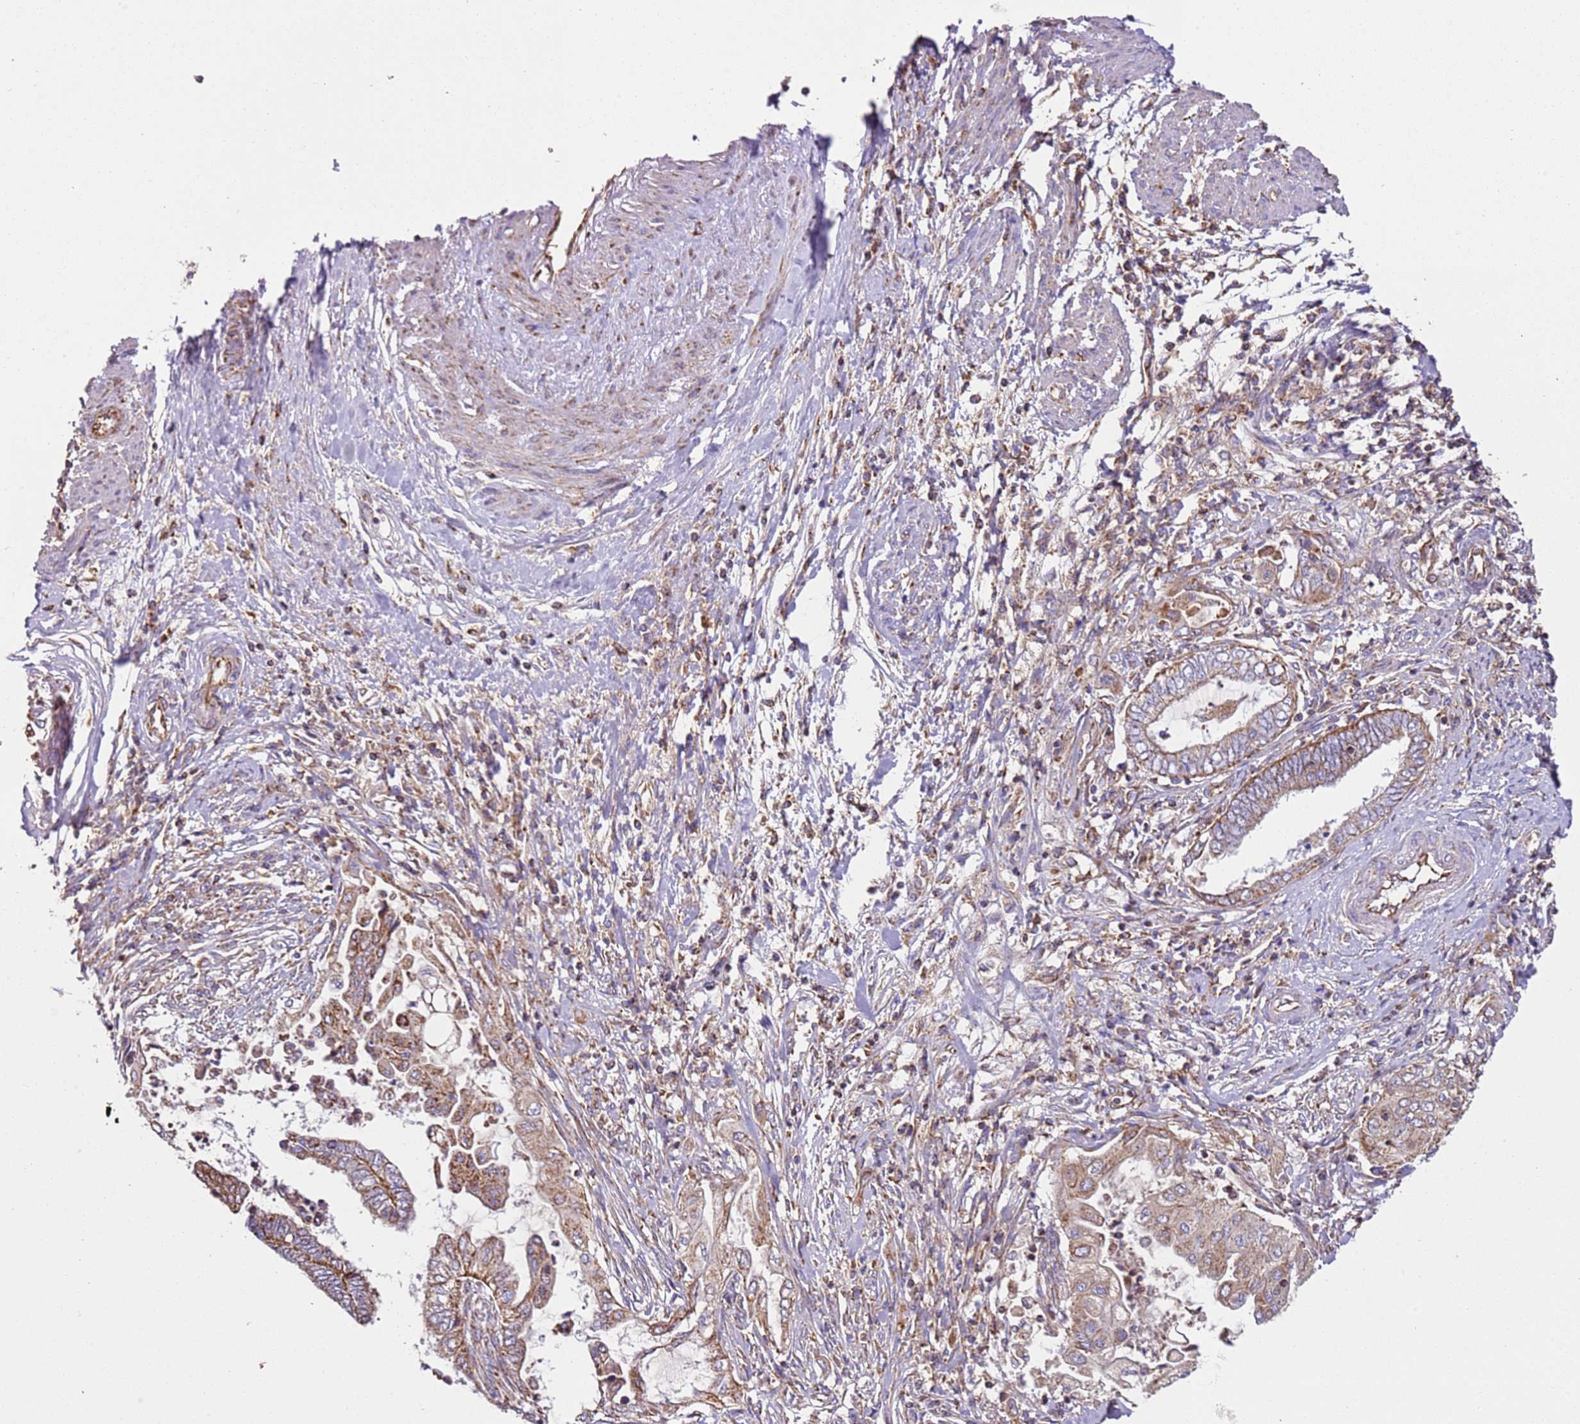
{"staining": {"intensity": "moderate", "quantity": "25%-75%", "location": "cytoplasmic/membranous"}, "tissue": "endometrial cancer", "cell_type": "Tumor cells", "image_type": "cancer", "snomed": [{"axis": "morphology", "description": "Adenocarcinoma, NOS"}, {"axis": "topography", "description": "Uterus"}, {"axis": "topography", "description": "Endometrium"}], "caption": "Immunohistochemistry staining of adenocarcinoma (endometrial), which exhibits medium levels of moderate cytoplasmic/membranous expression in about 25%-75% of tumor cells indicating moderate cytoplasmic/membranous protein staining. The staining was performed using DAB (brown) for protein detection and nuclei were counterstained in hematoxylin (blue).", "gene": "RMND5A", "patient": {"sex": "female", "age": 70}}